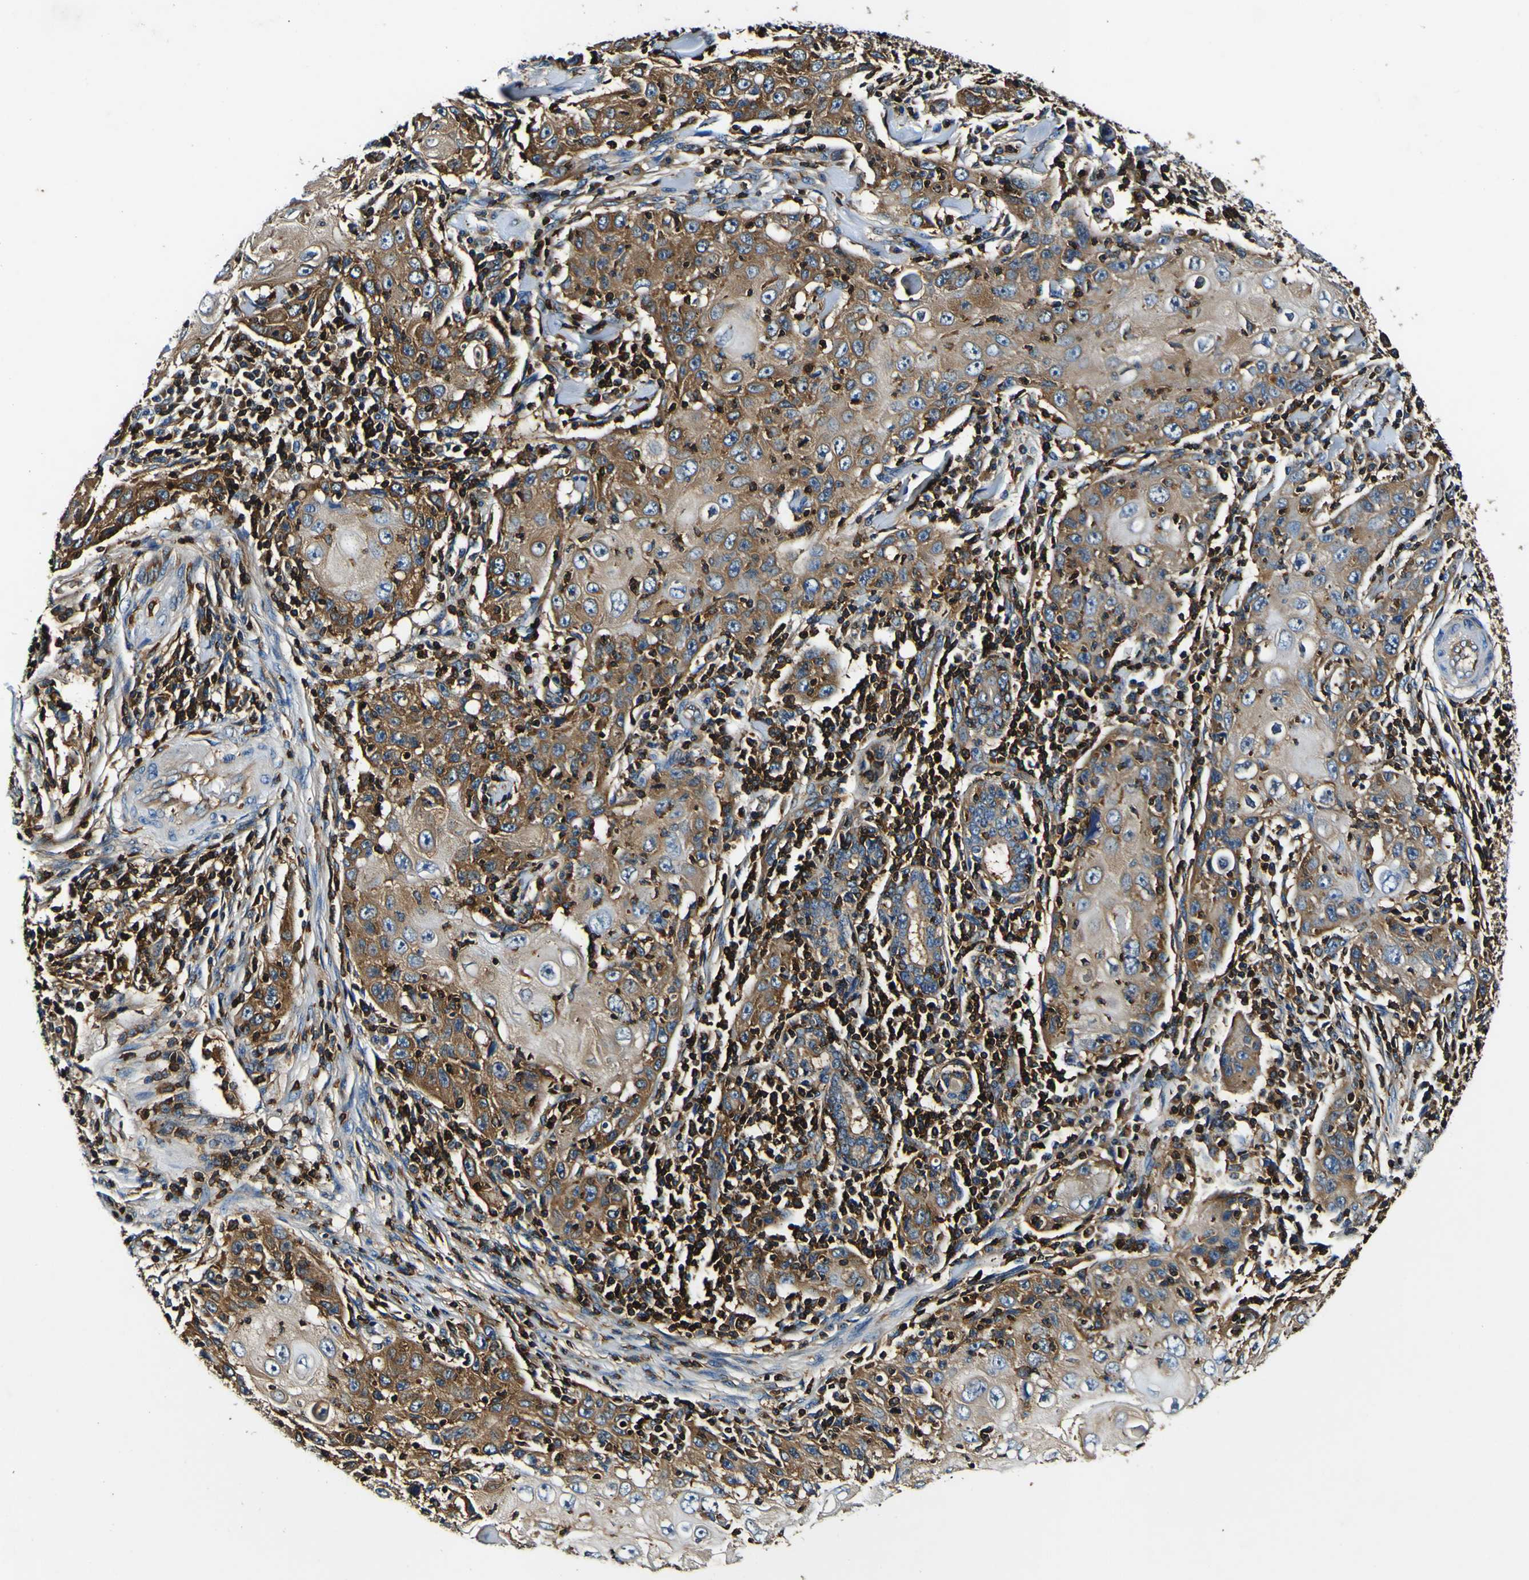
{"staining": {"intensity": "strong", "quantity": ">75%", "location": "cytoplasmic/membranous"}, "tissue": "skin cancer", "cell_type": "Tumor cells", "image_type": "cancer", "snomed": [{"axis": "morphology", "description": "Squamous cell carcinoma, NOS"}, {"axis": "topography", "description": "Skin"}], "caption": "Skin cancer (squamous cell carcinoma) was stained to show a protein in brown. There is high levels of strong cytoplasmic/membranous positivity in approximately >75% of tumor cells.", "gene": "RHOT2", "patient": {"sex": "female", "age": 88}}